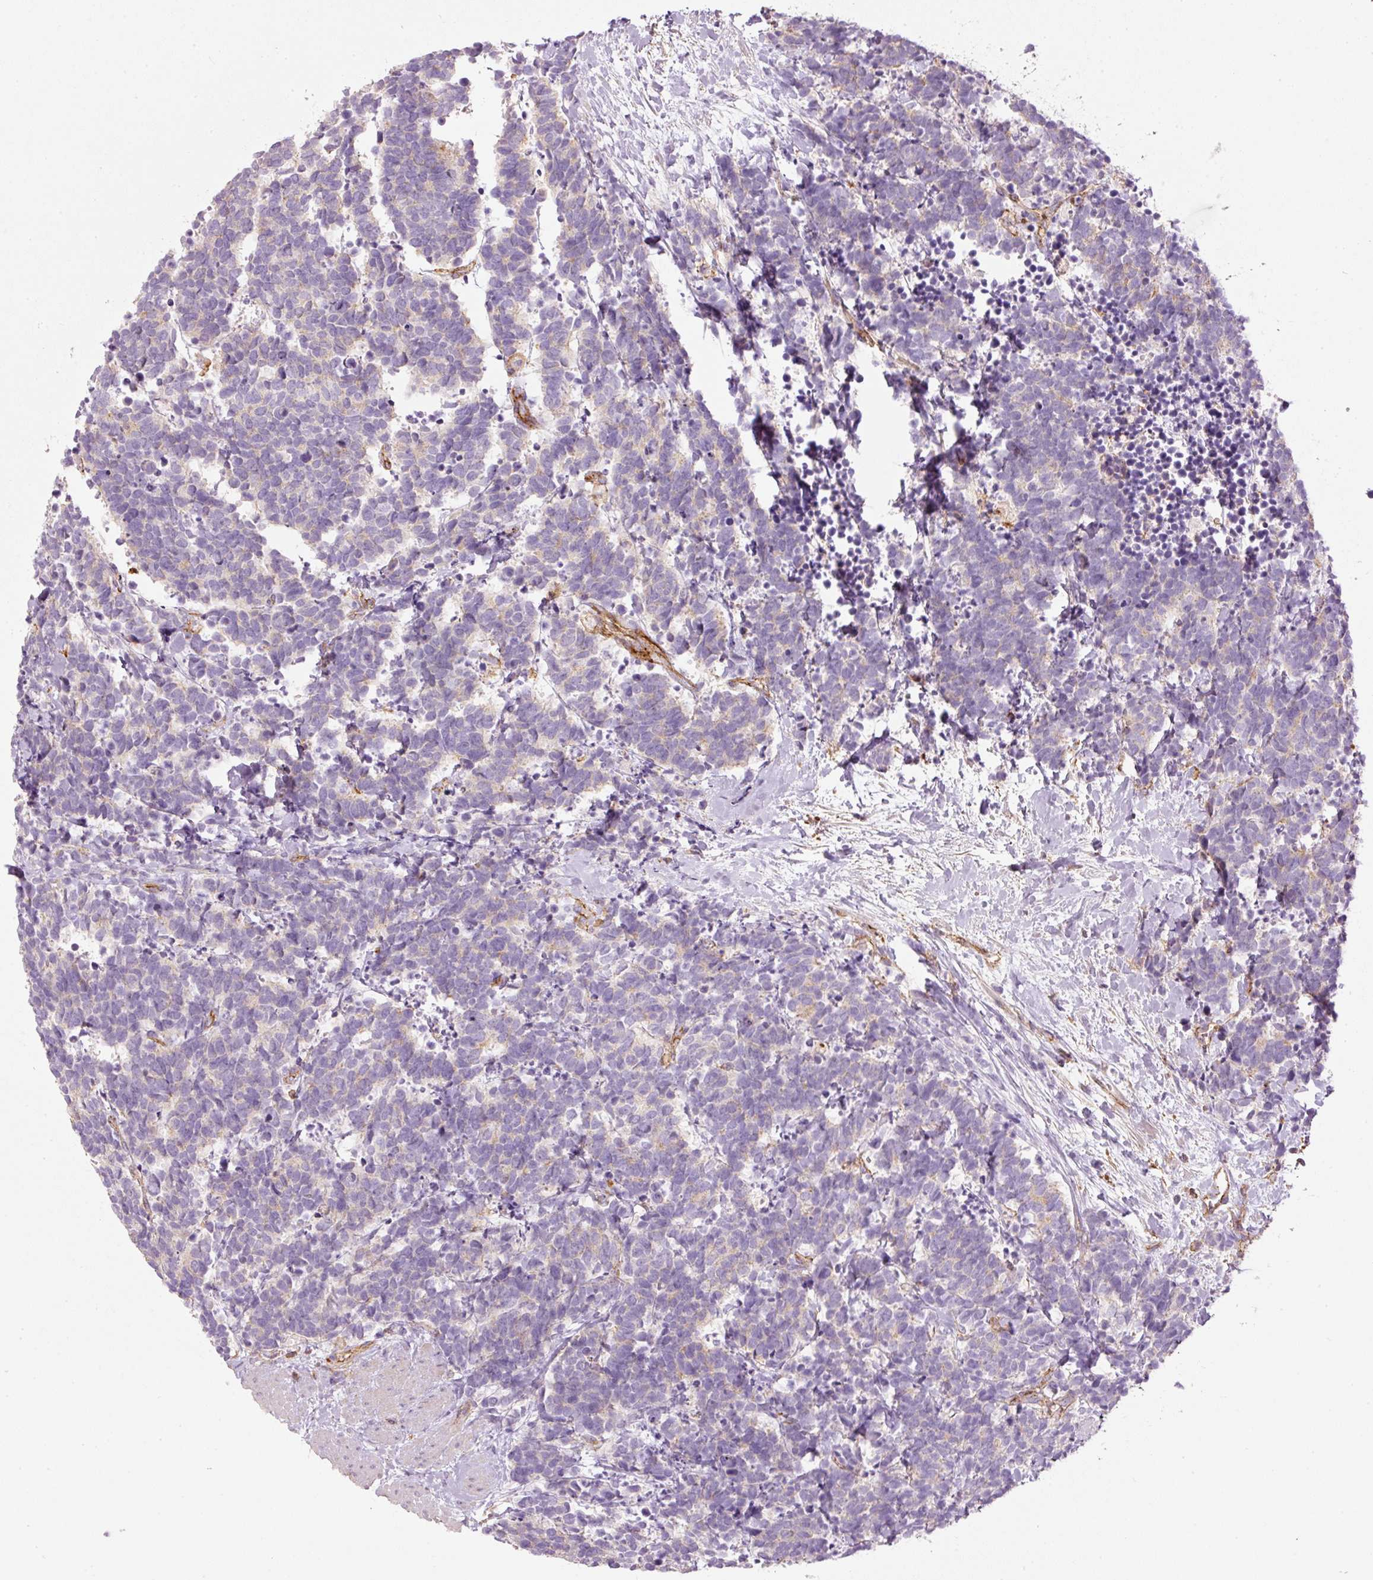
{"staining": {"intensity": "negative", "quantity": "none", "location": "none"}, "tissue": "carcinoid", "cell_type": "Tumor cells", "image_type": "cancer", "snomed": [{"axis": "morphology", "description": "Carcinoma, NOS"}, {"axis": "morphology", "description": "Carcinoid, malignant, NOS"}, {"axis": "topography", "description": "Prostate"}], "caption": "This is a micrograph of immunohistochemistry staining of malignant carcinoid, which shows no staining in tumor cells.", "gene": "SIPA1", "patient": {"sex": "male", "age": 57}}